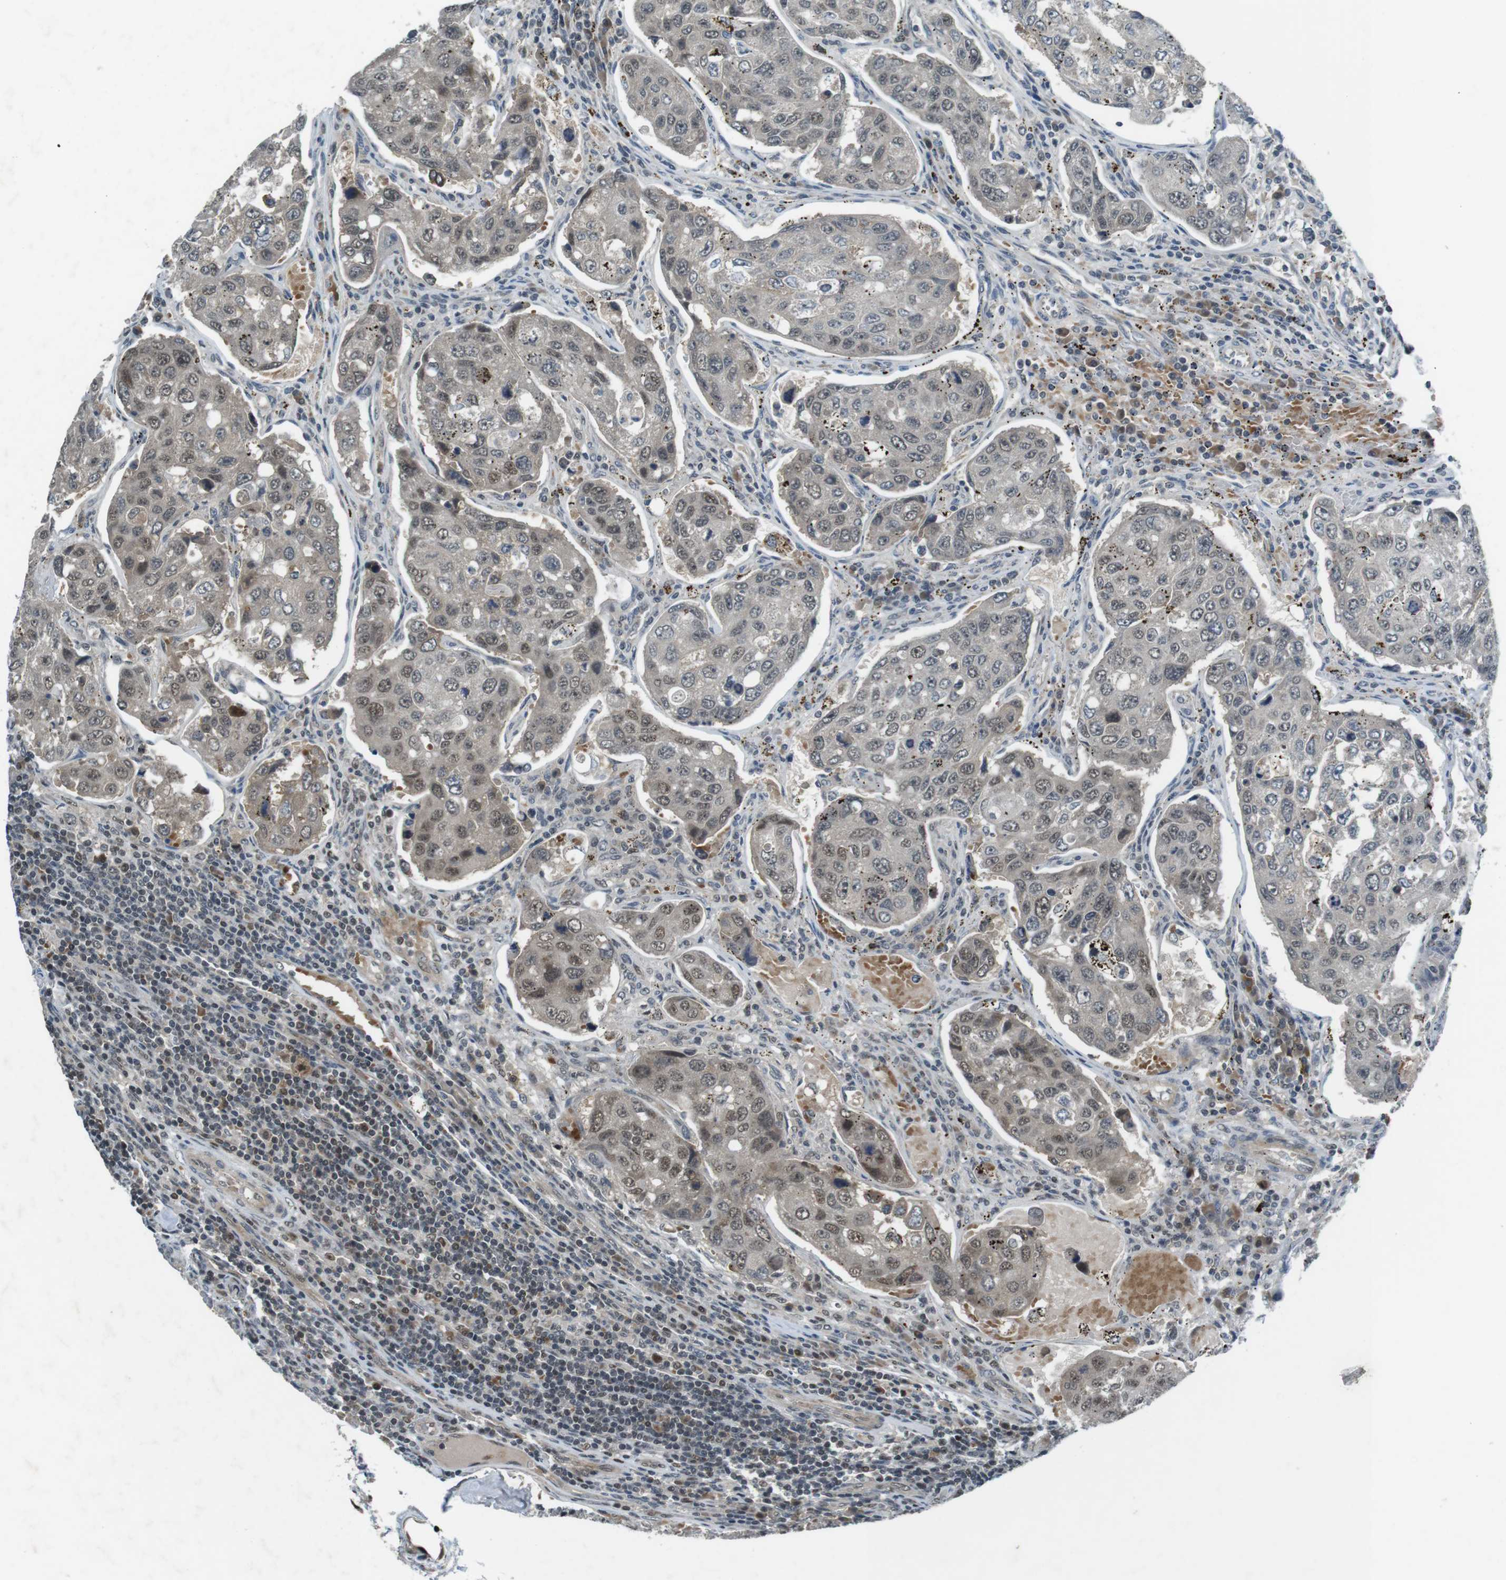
{"staining": {"intensity": "weak", "quantity": "25%-75%", "location": "cytoplasmic/membranous,nuclear"}, "tissue": "urothelial cancer", "cell_type": "Tumor cells", "image_type": "cancer", "snomed": [{"axis": "morphology", "description": "Urothelial carcinoma, High grade"}, {"axis": "topography", "description": "Lymph node"}, {"axis": "topography", "description": "Urinary bladder"}], "caption": "Weak cytoplasmic/membranous and nuclear staining for a protein is identified in approximately 25%-75% of tumor cells of urothelial cancer using immunohistochemistry (IHC).", "gene": "MAPKAPK5", "patient": {"sex": "male", "age": 51}}